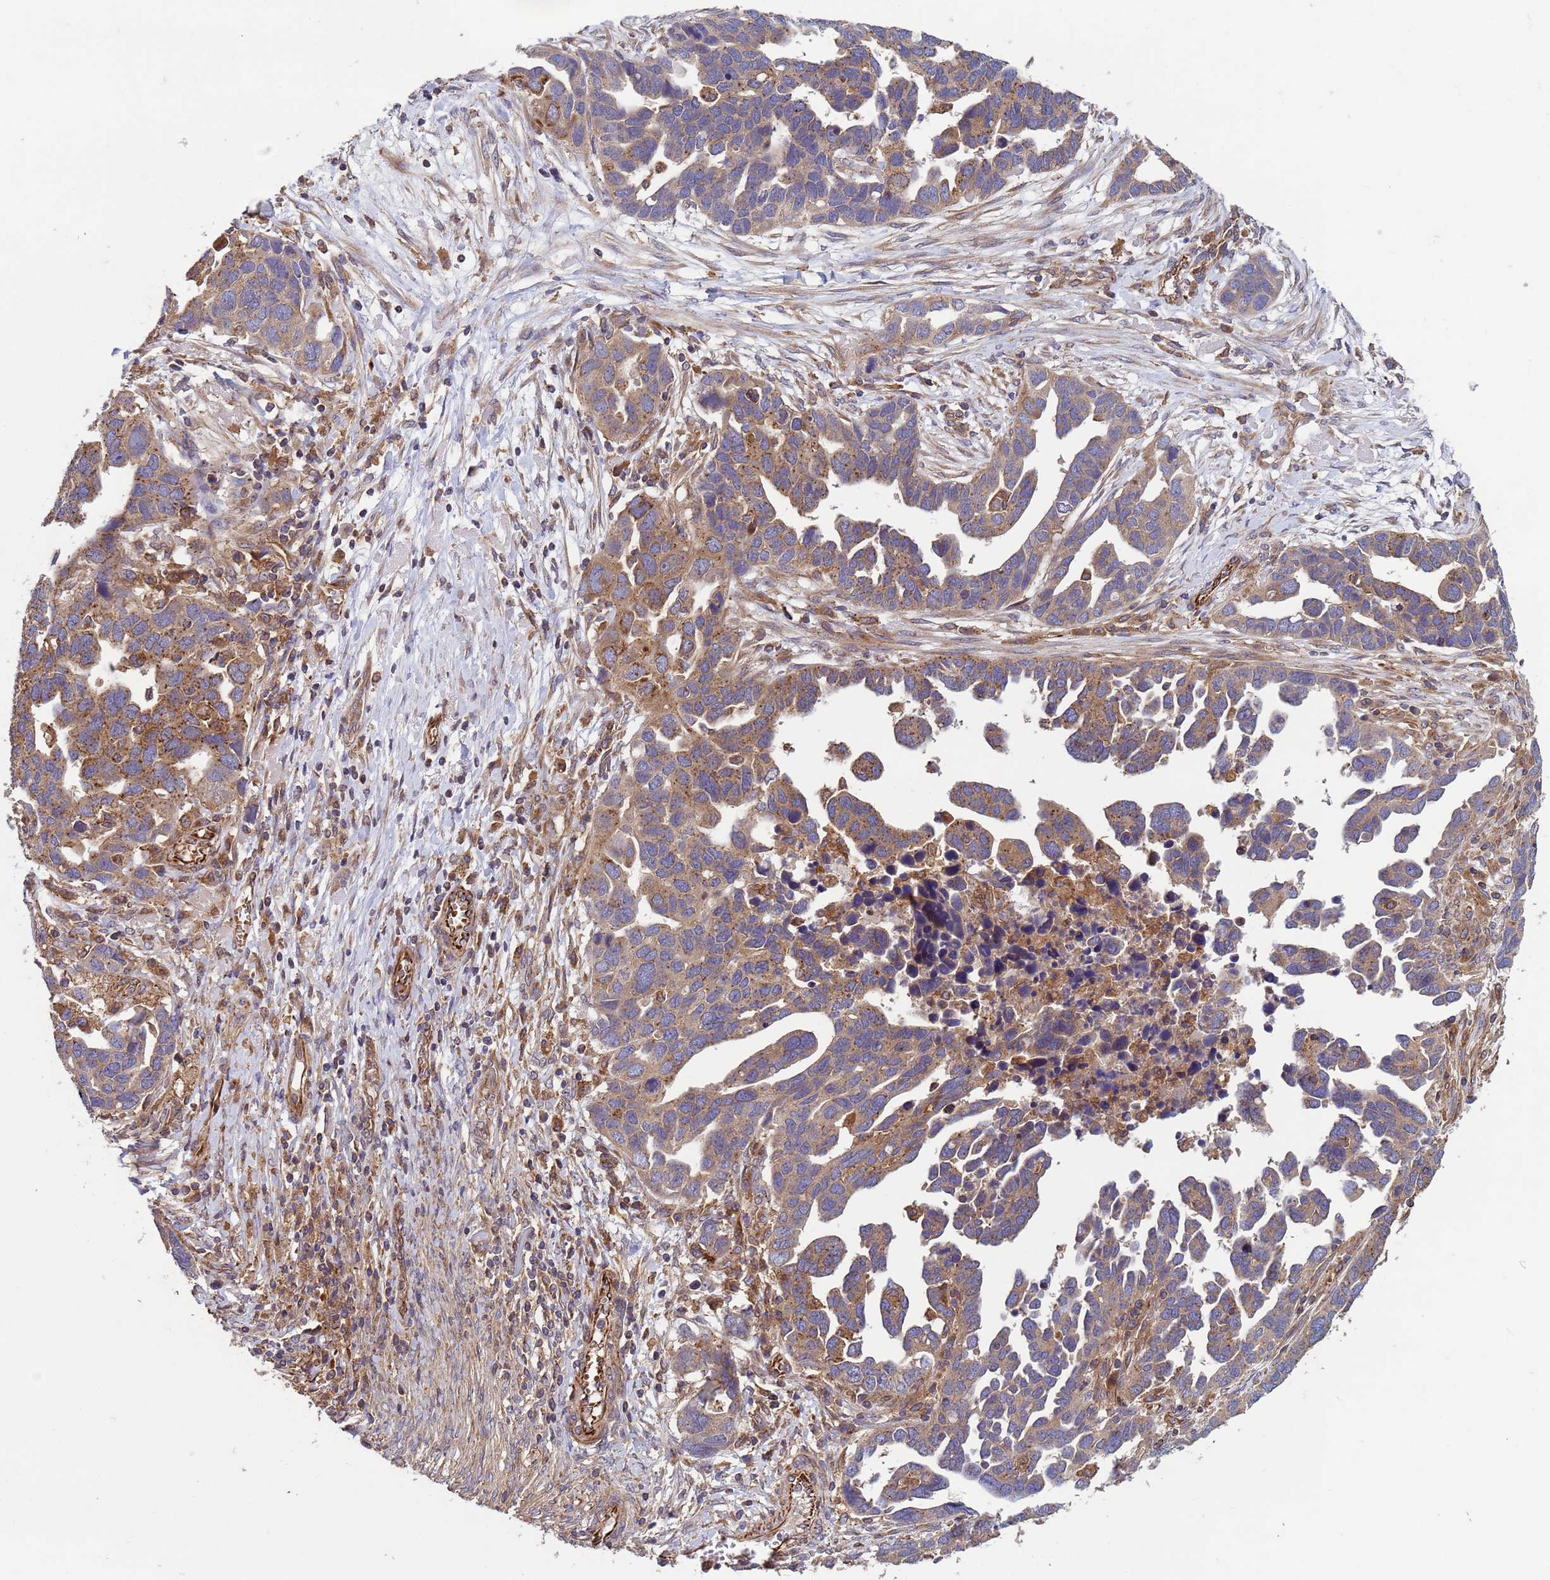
{"staining": {"intensity": "moderate", "quantity": "25%-75%", "location": "cytoplasmic/membranous"}, "tissue": "ovarian cancer", "cell_type": "Tumor cells", "image_type": "cancer", "snomed": [{"axis": "morphology", "description": "Cystadenocarcinoma, serous, NOS"}, {"axis": "topography", "description": "Ovary"}], "caption": "A photomicrograph of human serous cystadenocarcinoma (ovarian) stained for a protein demonstrates moderate cytoplasmic/membranous brown staining in tumor cells.", "gene": "RAB10", "patient": {"sex": "female", "age": 54}}